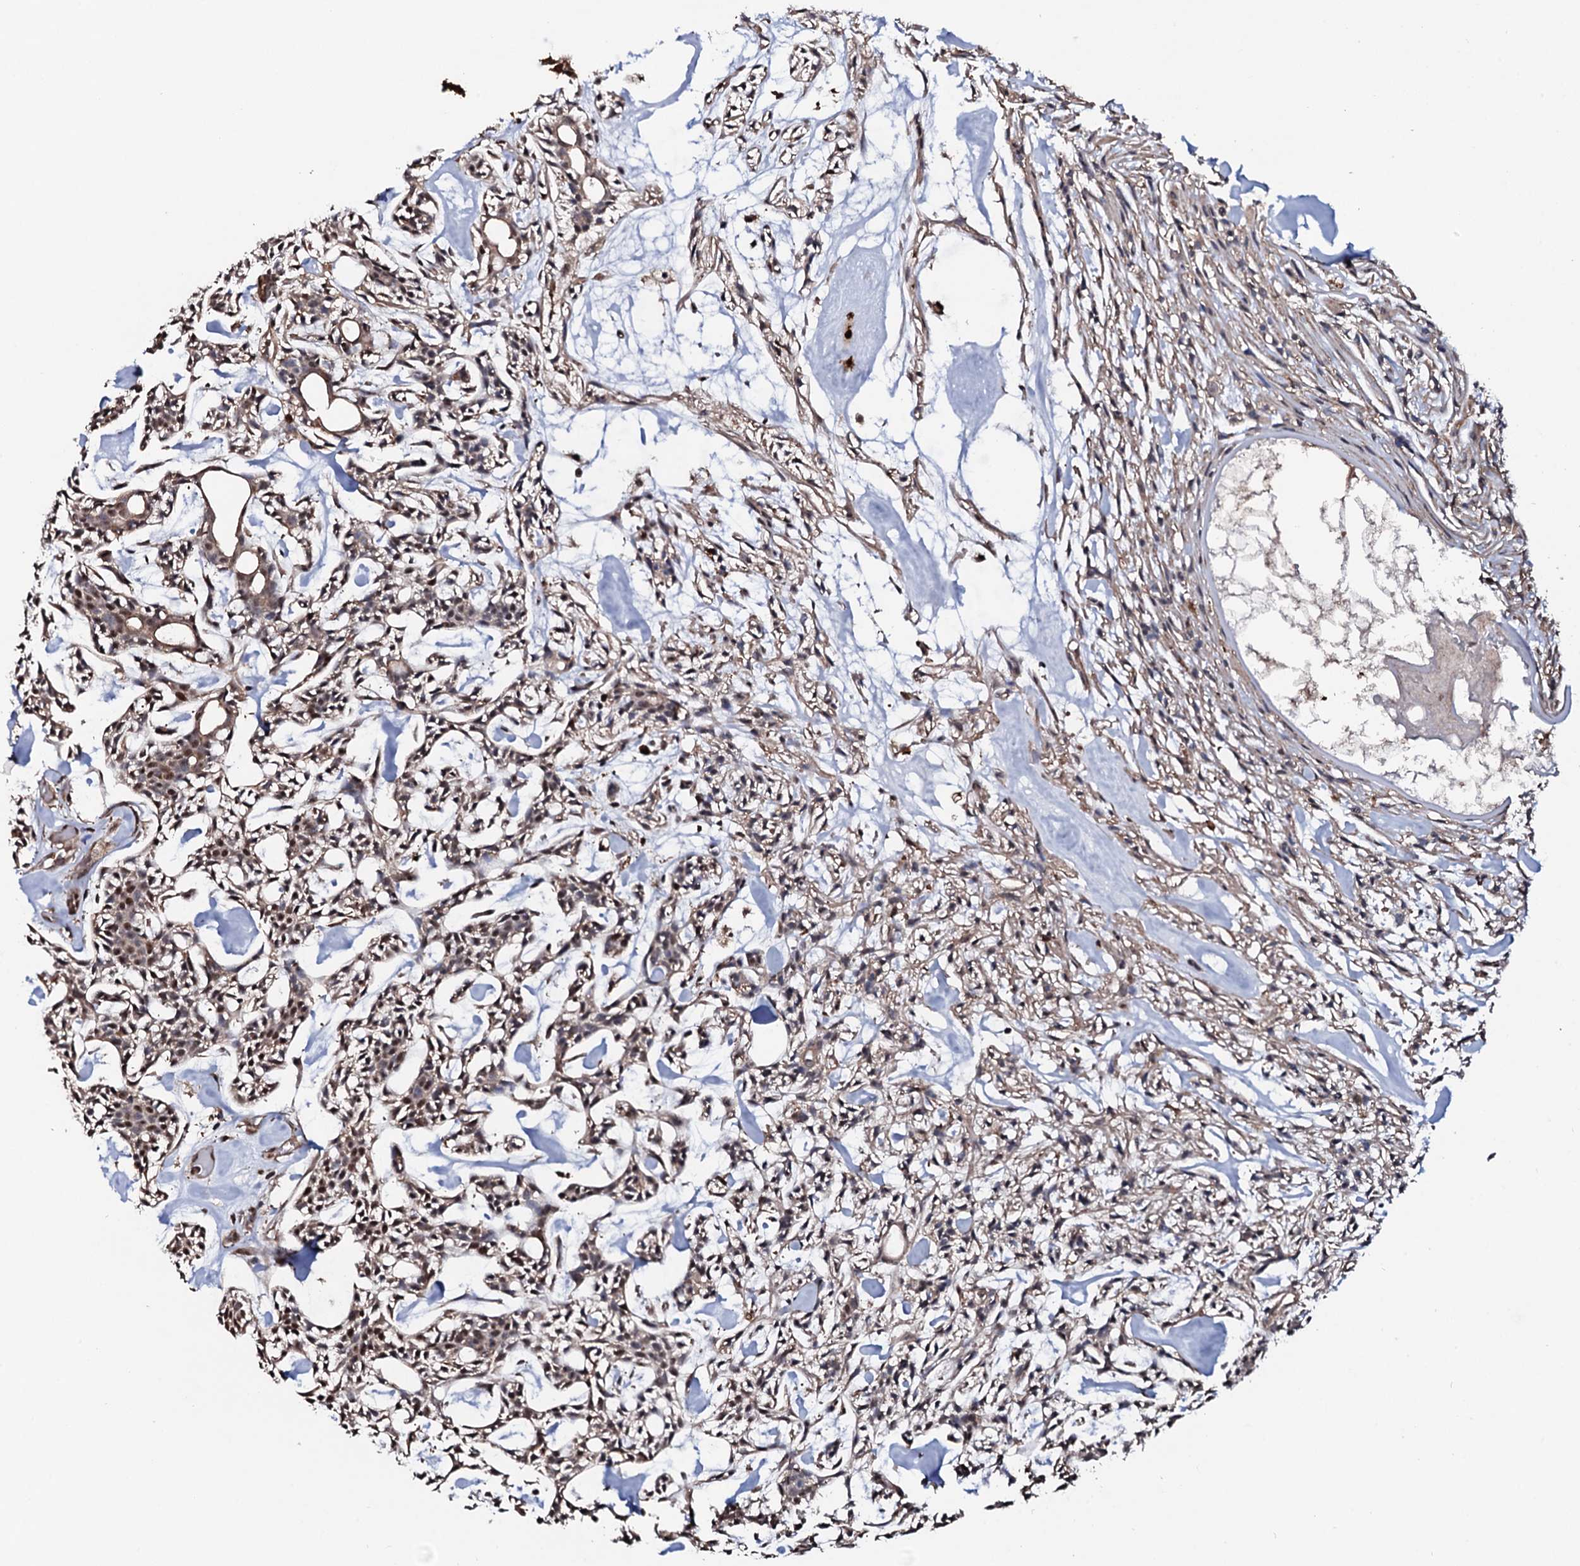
{"staining": {"intensity": "moderate", "quantity": ">75%", "location": "nuclear"}, "tissue": "head and neck cancer", "cell_type": "Tumor cells", "image_type": "cancer", "snomed": [{"axis": "morphology", "description": "Adenocarcinoma, NOS"}, {"axis": "topography", "description": "Salivary gland"}, {"axis": "topography", "description": "Head-Neck"}], "caption": "A histopathology image showing moderate nuclear positivity in approximately >75% of tumor cells in adenocarcinoma (head and neck), as visualized by brown immunohistochemical staining.", "gene": "COG6", "patient": {"sex": "male", "age": 55}}